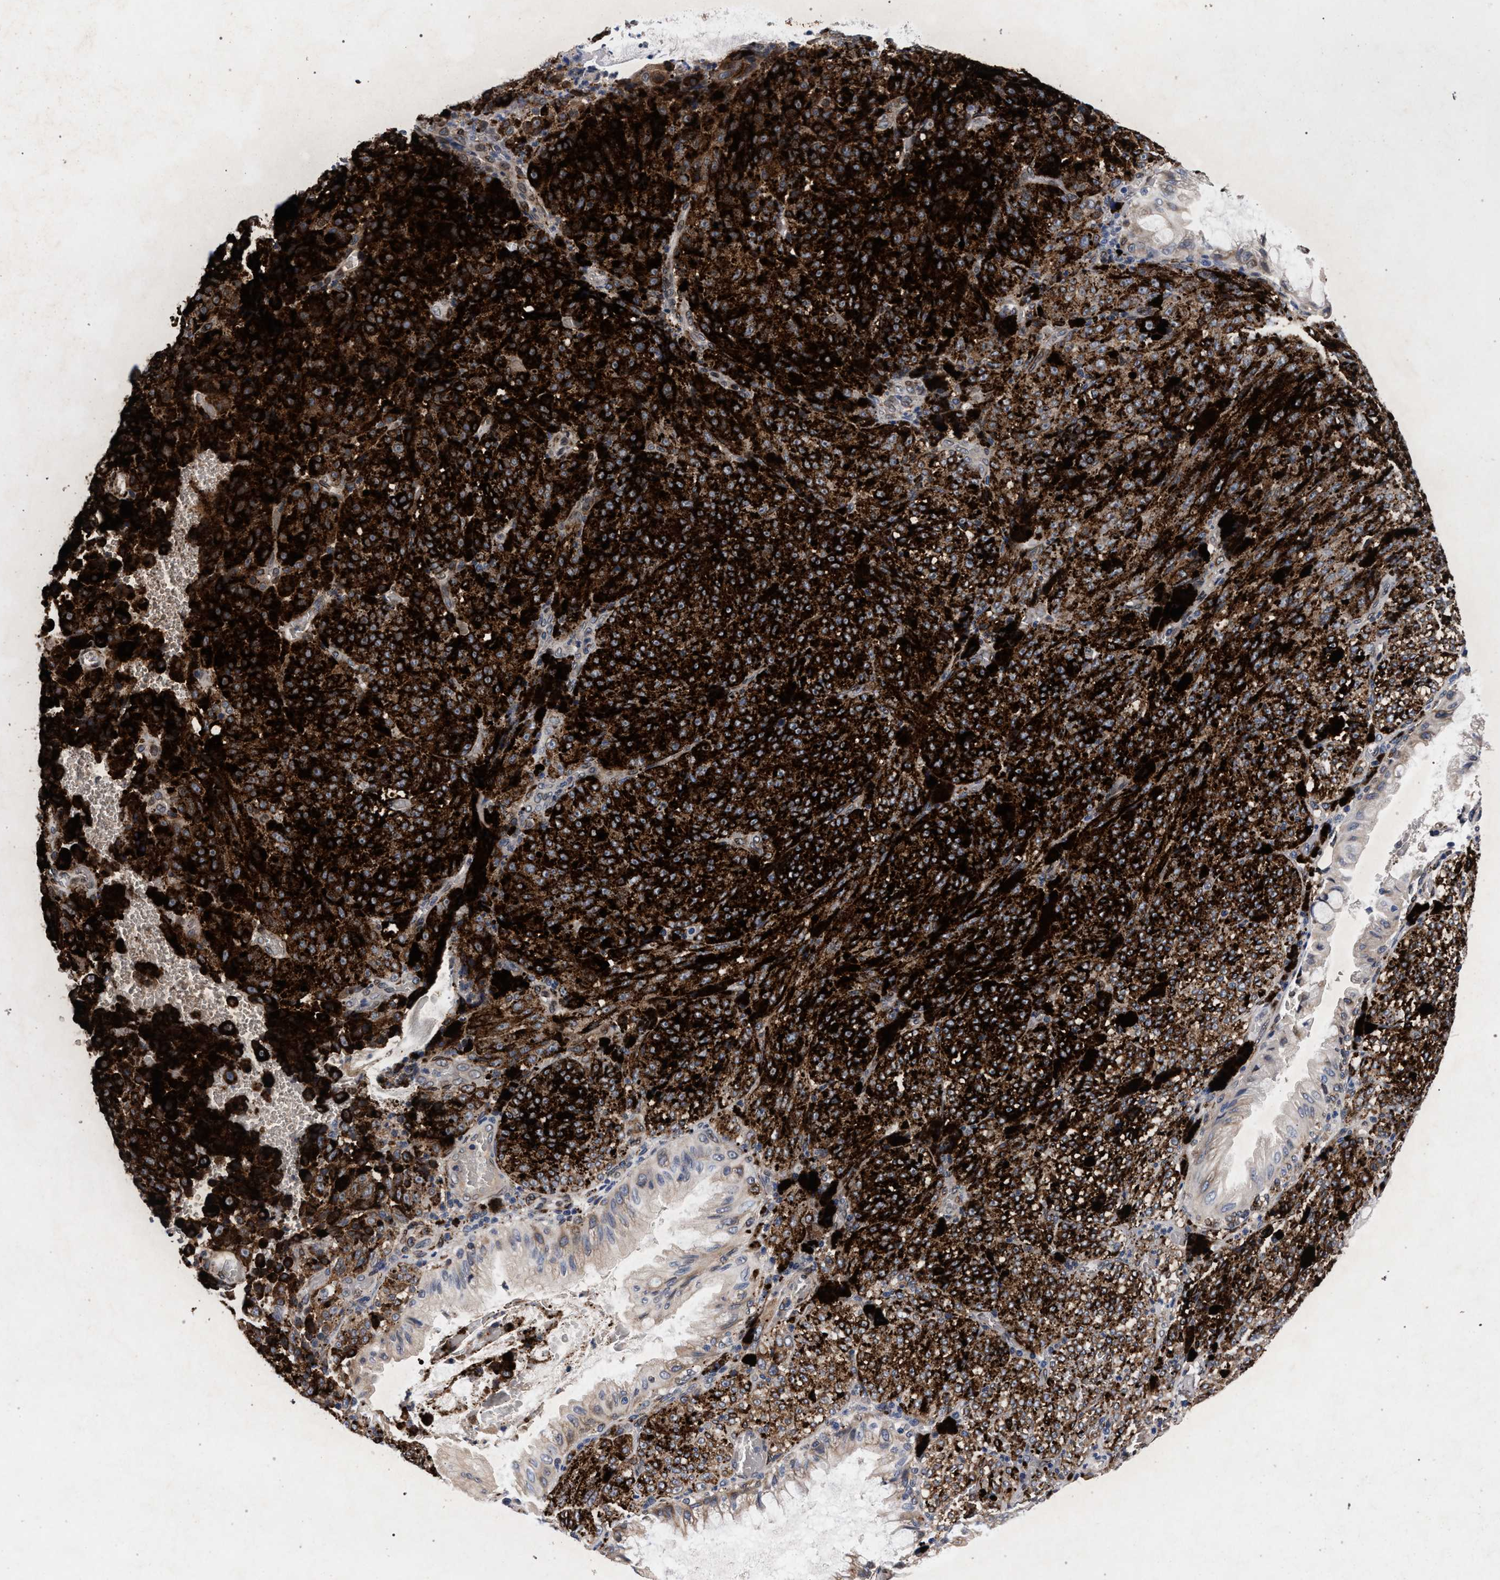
{"staining": {"intensity": "moderate", "quantity": ">75%", "location": "cytoplasmic/membranous"}, "tissue": "melanoma", "cell_type": "Tumor cells", "image_type": "cancer", "snomed": [{"axis": "morphology", "description": "Malignant melanoma, NOS"}, {"axis": "topography", "description": "Rectum"}], "caption": "An image showing moderate cytoplasmic/membranous expression in approximately >75% of tumor cells in malignant melanoma, as visualized by brown immunohistochemical staining.", "gene": "NEK7", "patient": {"sex": "female", "age": 81}}